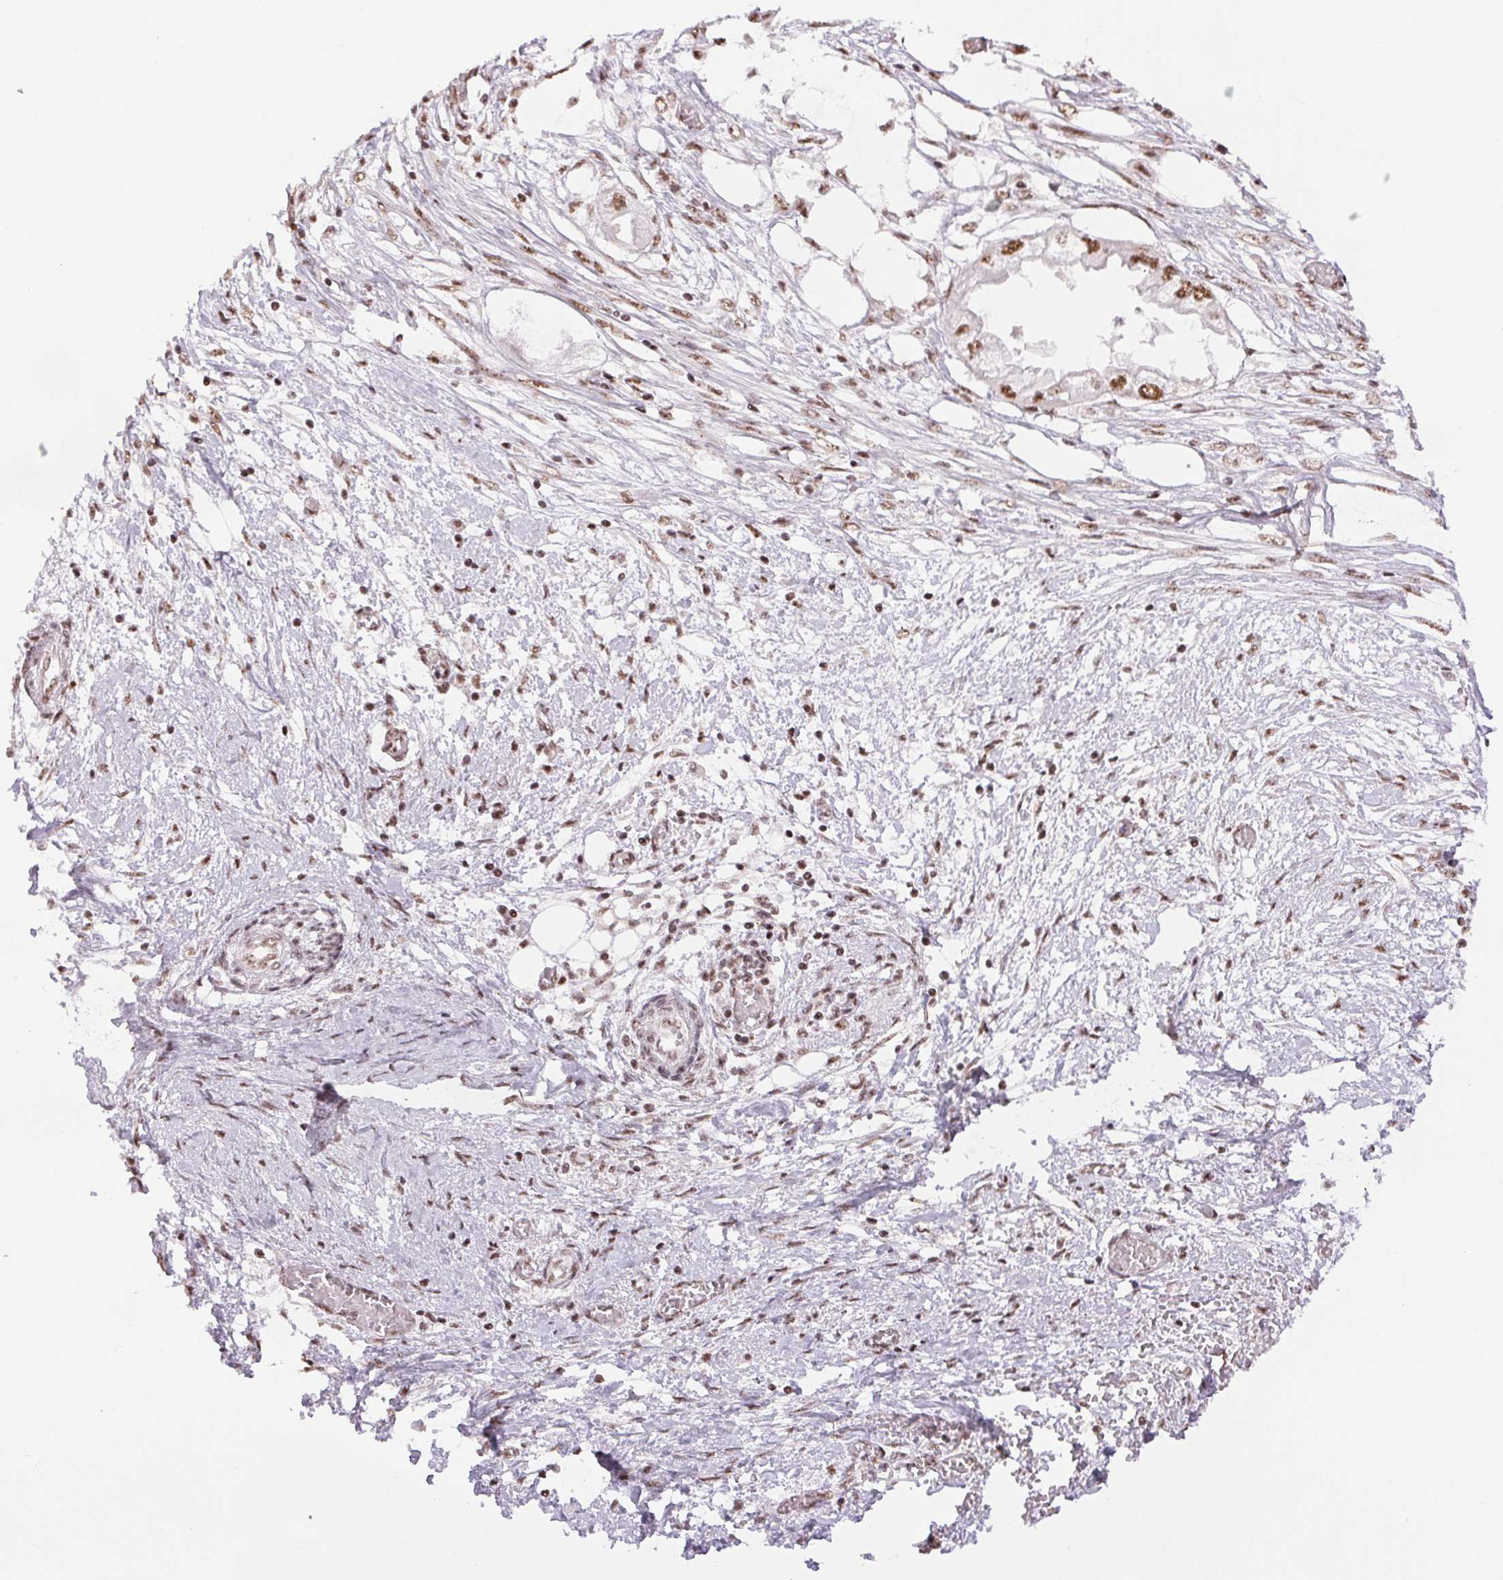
{"staining": {"intensity": "moderate", "quantity": ">75%", "location": "nuclear"}, "tissue": "endometrial cancer", "cell_type": "Tumor cells", "image_type": "cancer", "snomed": [{"axis": "morphology", "description": "Adenocarcinoma, NOS"}, {"axis": "morphology", "description": "Adenocarcinoma, metastatic, NOS"}, {"axis": "topography", "description": "Adipose tissue"}, {"axis": "topography", "description": "Endometrium"}], "caption": "Endometrial cancer (adenocarcinoma) stained with a brown dye shows moderate nuclear positive staining in approximately >75% of tumor cells.", "gene": "IK", "patient": {"sex": "female", "age": 67}}